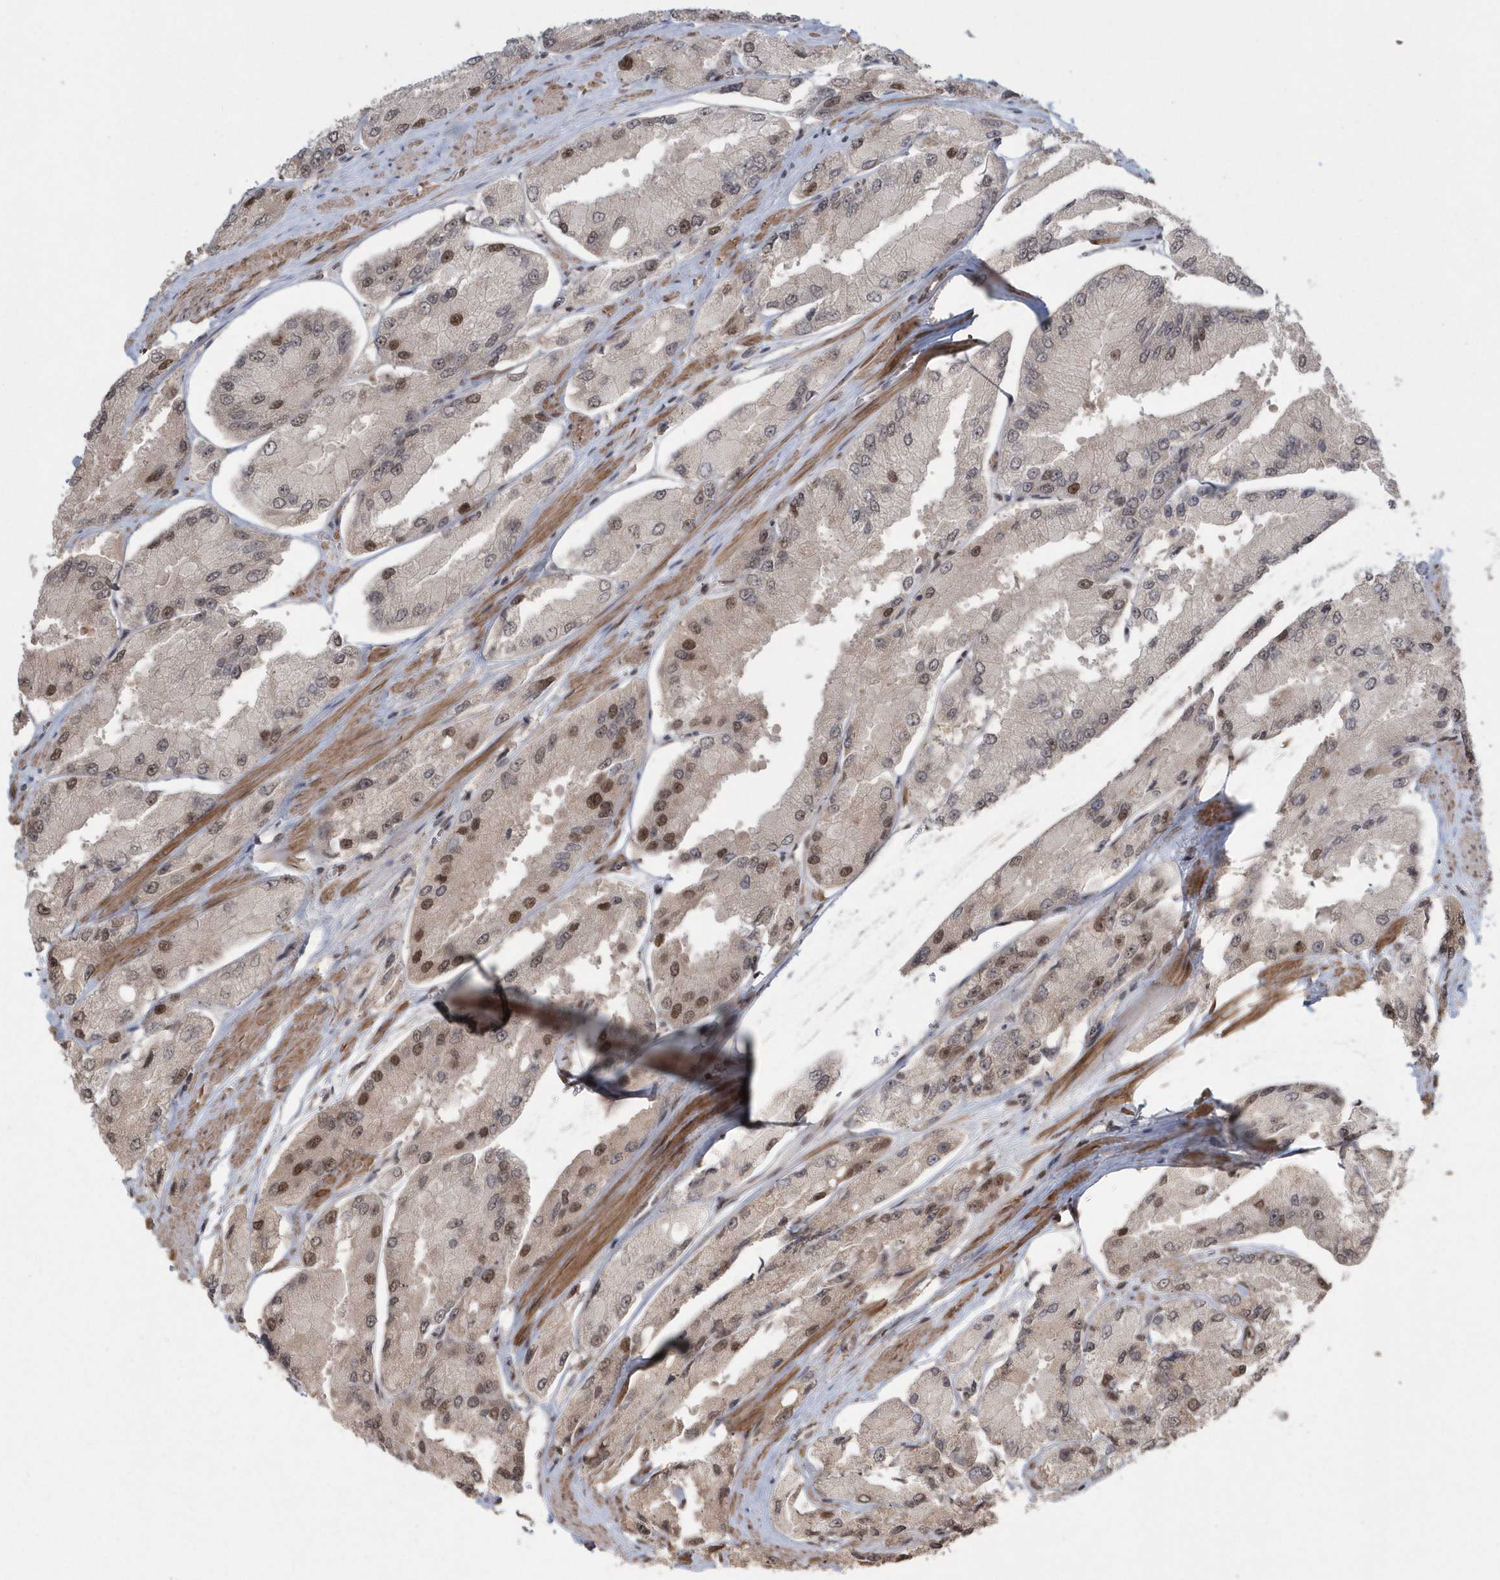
{"staining": {"intensity": "moderate", "quantity": "<25%", "location": "nuclear"}, "tissue": "prostate cancer", "cell_type": "Tumor cells", "image_type": "cancer", "snomed": [{"axis": "morphology", "description": "Adenocarcinoma, High grade"}, {"axis": "topography", "description": "Prostate"}], "caption": "Adenocarcinoma (high-grade) (prostate) was stained to show a protein in brown. There is low levels of moderate nuclear expression in approximately <25% of tumor cells. The staining is performed using DAB brown chromogen to label protein expression. The nuclei are counter-stained blue using hematoxylin.", "gene": "EPB41L4A", "patient": {"sex": "male", "age": 58}}